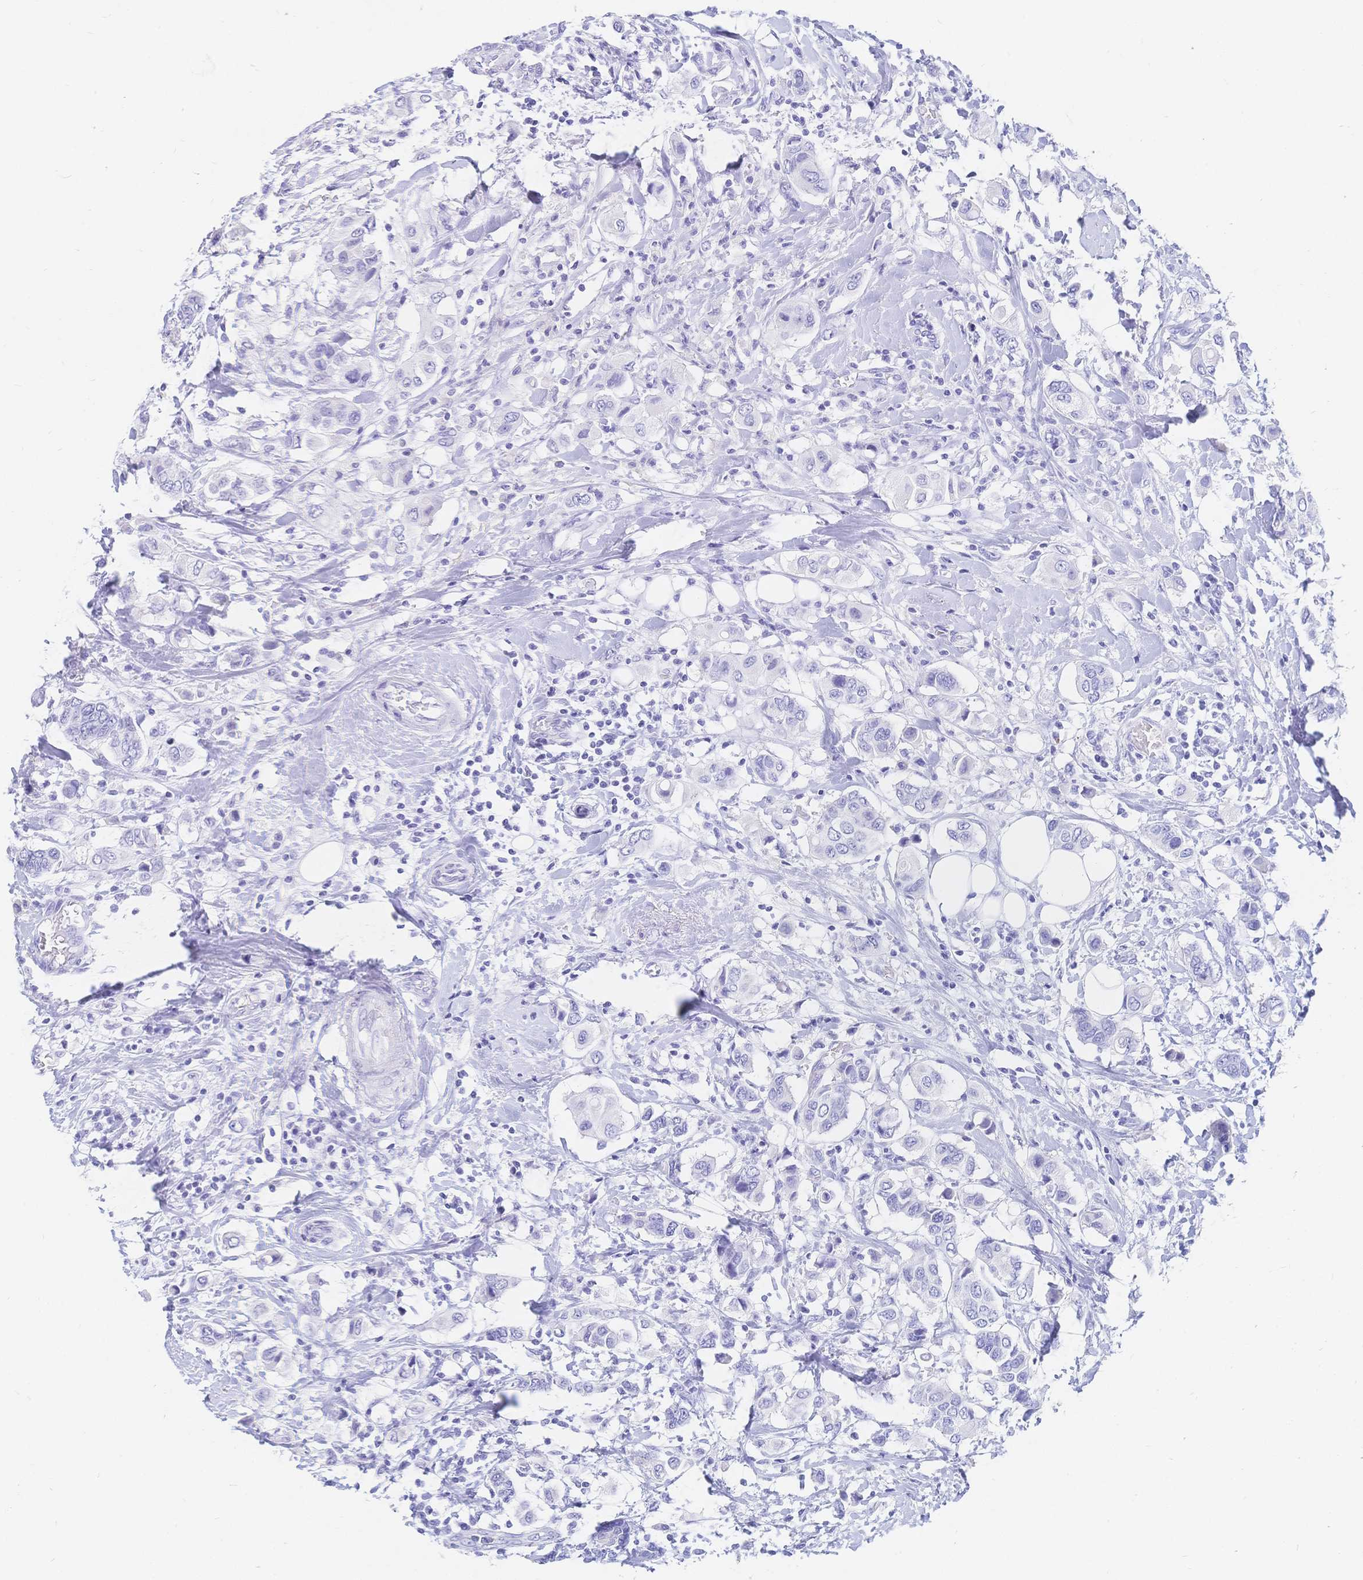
{"staining": {"intensity": "negative", "quantity": "none", "location": "none"}, "tissue": "breast cancer", "cell_type": "Tumor cells", "image_type": "cancer", "snomed": [{"axis": "morphology", "description": "Lobular carcinoma"}, {"axis": "topography", "description": "Breast"}], "caption": "This is an immunohistochemistry micrograph of breast cancer (lobular carcinoma). There is no expression in tumor cells.", "gene": "MEP1B", "patient": {"sex": "female", "age": 51}}